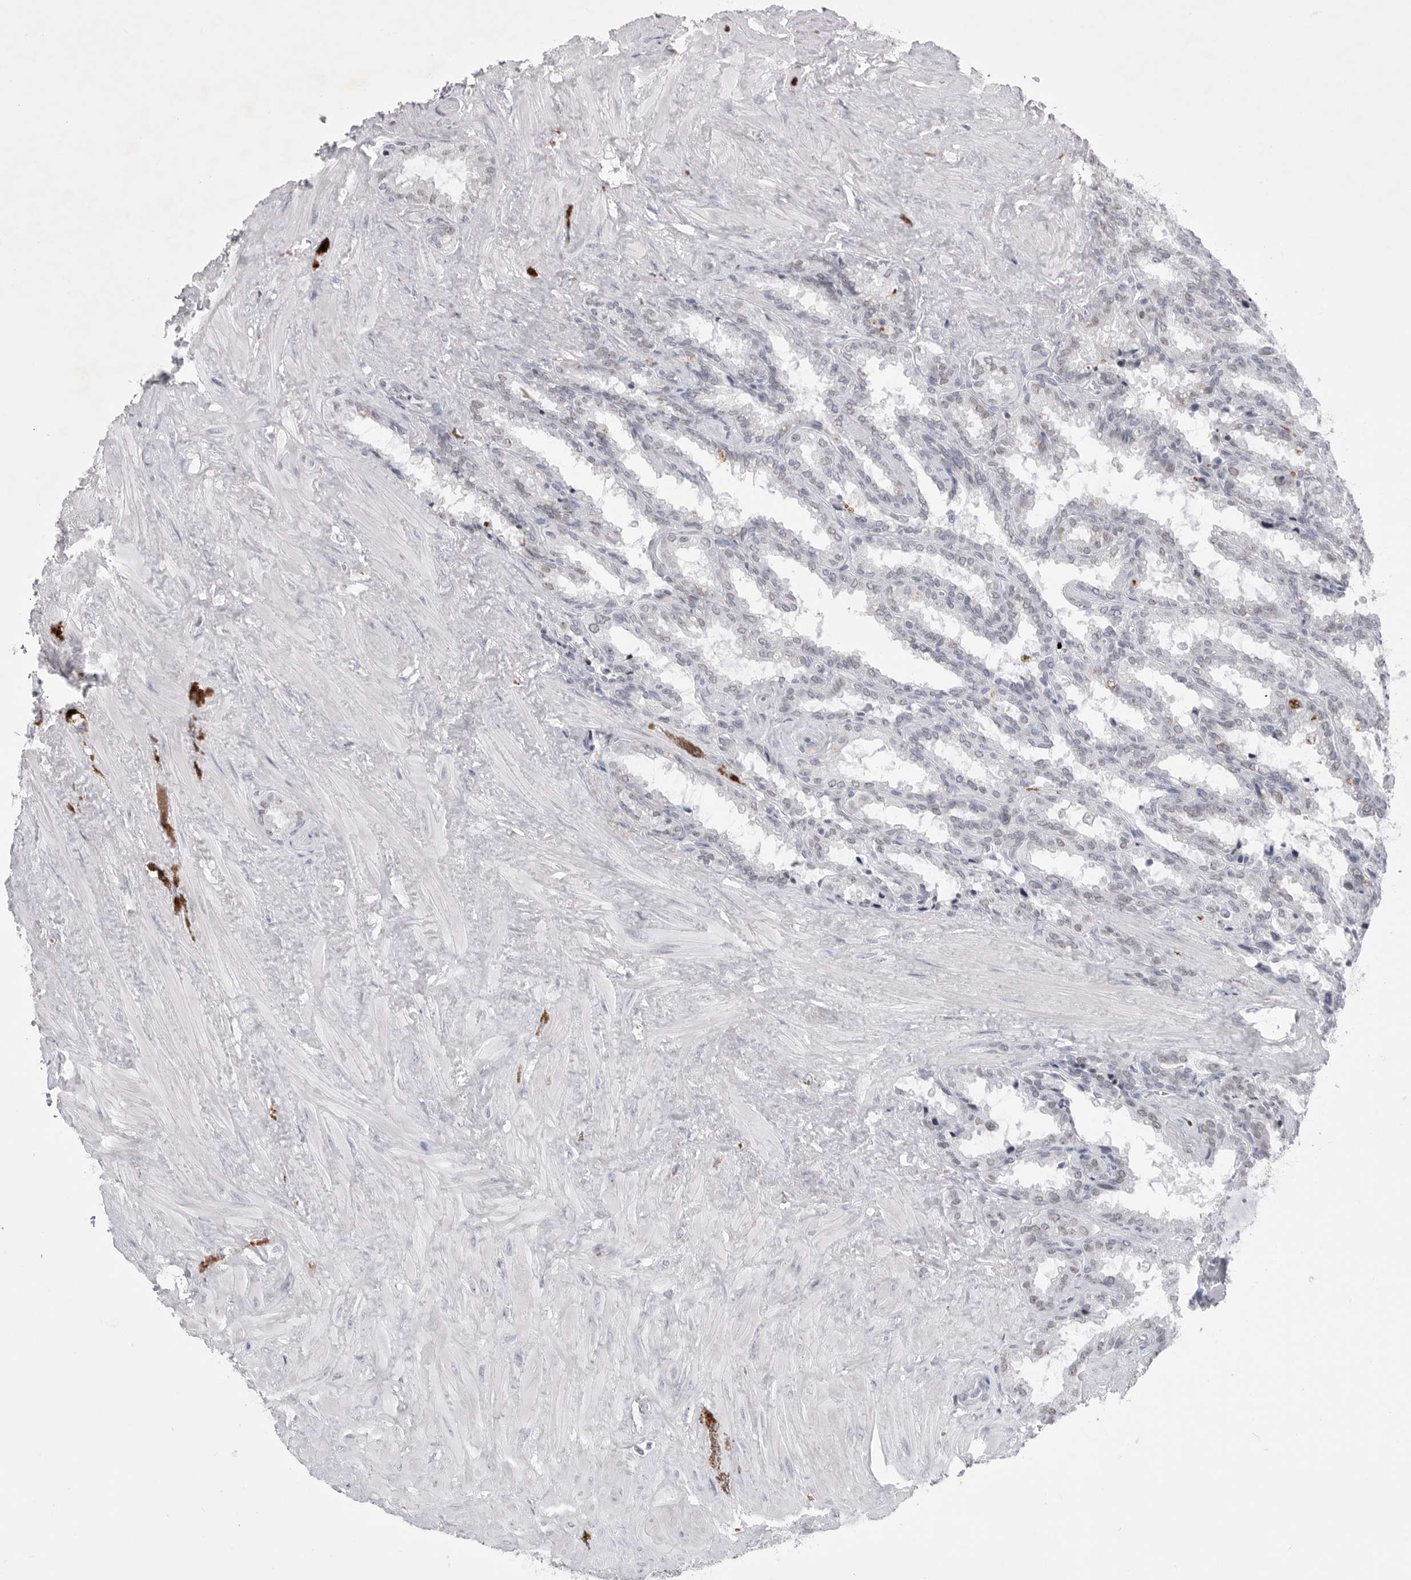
{"staining": {"intensity": "moderate", "quantity": "25%-75%", "location": "nuclear"}, "tissue": "seminal vesicle", "cell_type": "Glandular cells", "image_type": "normal", "snomed": [{"axis": "morphology", "description": "Normal tissue, NOS"}, {"axis": "topography", "description": "Seminal veicle"}], "caption": "Immunohistochemistry (IHC) of unremarkable human seminal vesicle shows medium levels of moderate nuclear expression in approximately 25%-75% of glandular cells. Ihc stains the protein in brown and the nuclei are stained blue.", "gene": "ZBTB7B", "patient": {"sex": "male", "age": 46}}